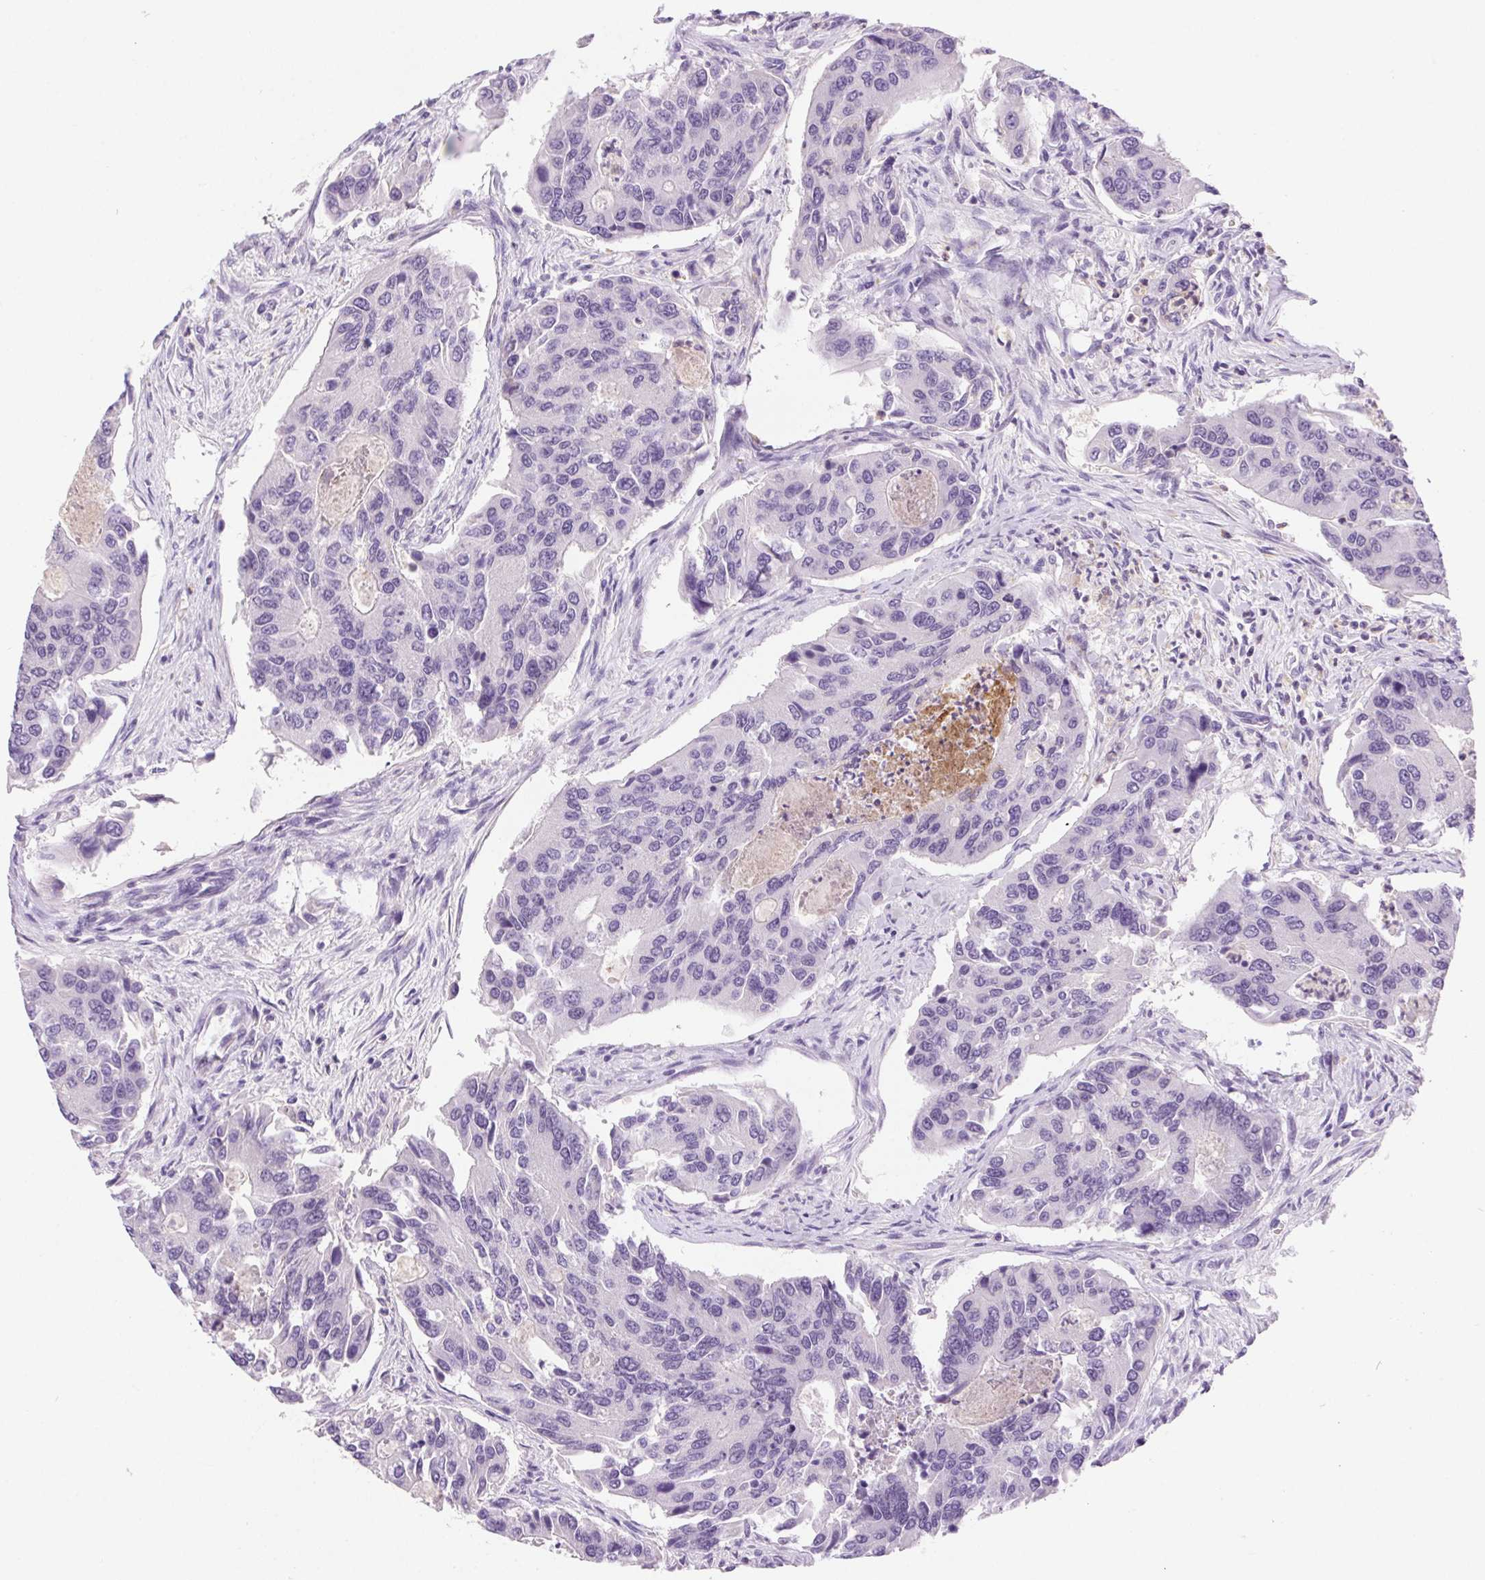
{"staining": {"intensity": "negative", "quantity": "none", "location": "none"}, "tissue": "colorectal cancer", "cell_type": "Tumor cells", "image_type": "cancer", "snomed": [{"axis": "morphology", "description": "Adenocarcinoma, NOS"}, {"axis": "topography", "description": "Colon"}], "caption": "Immunohistochemical staining of colorectal cancer shows no significant expression in tumor cells. The staining was performed using DAB (3,3'-diaminobenzidine) to visualize the protein expression in brown, while the nuclei were stained in blue with hematoxylin (Magnification: 20x).", "gene": "SSTR4", "patient": {"sex": "female", "age": 67}}